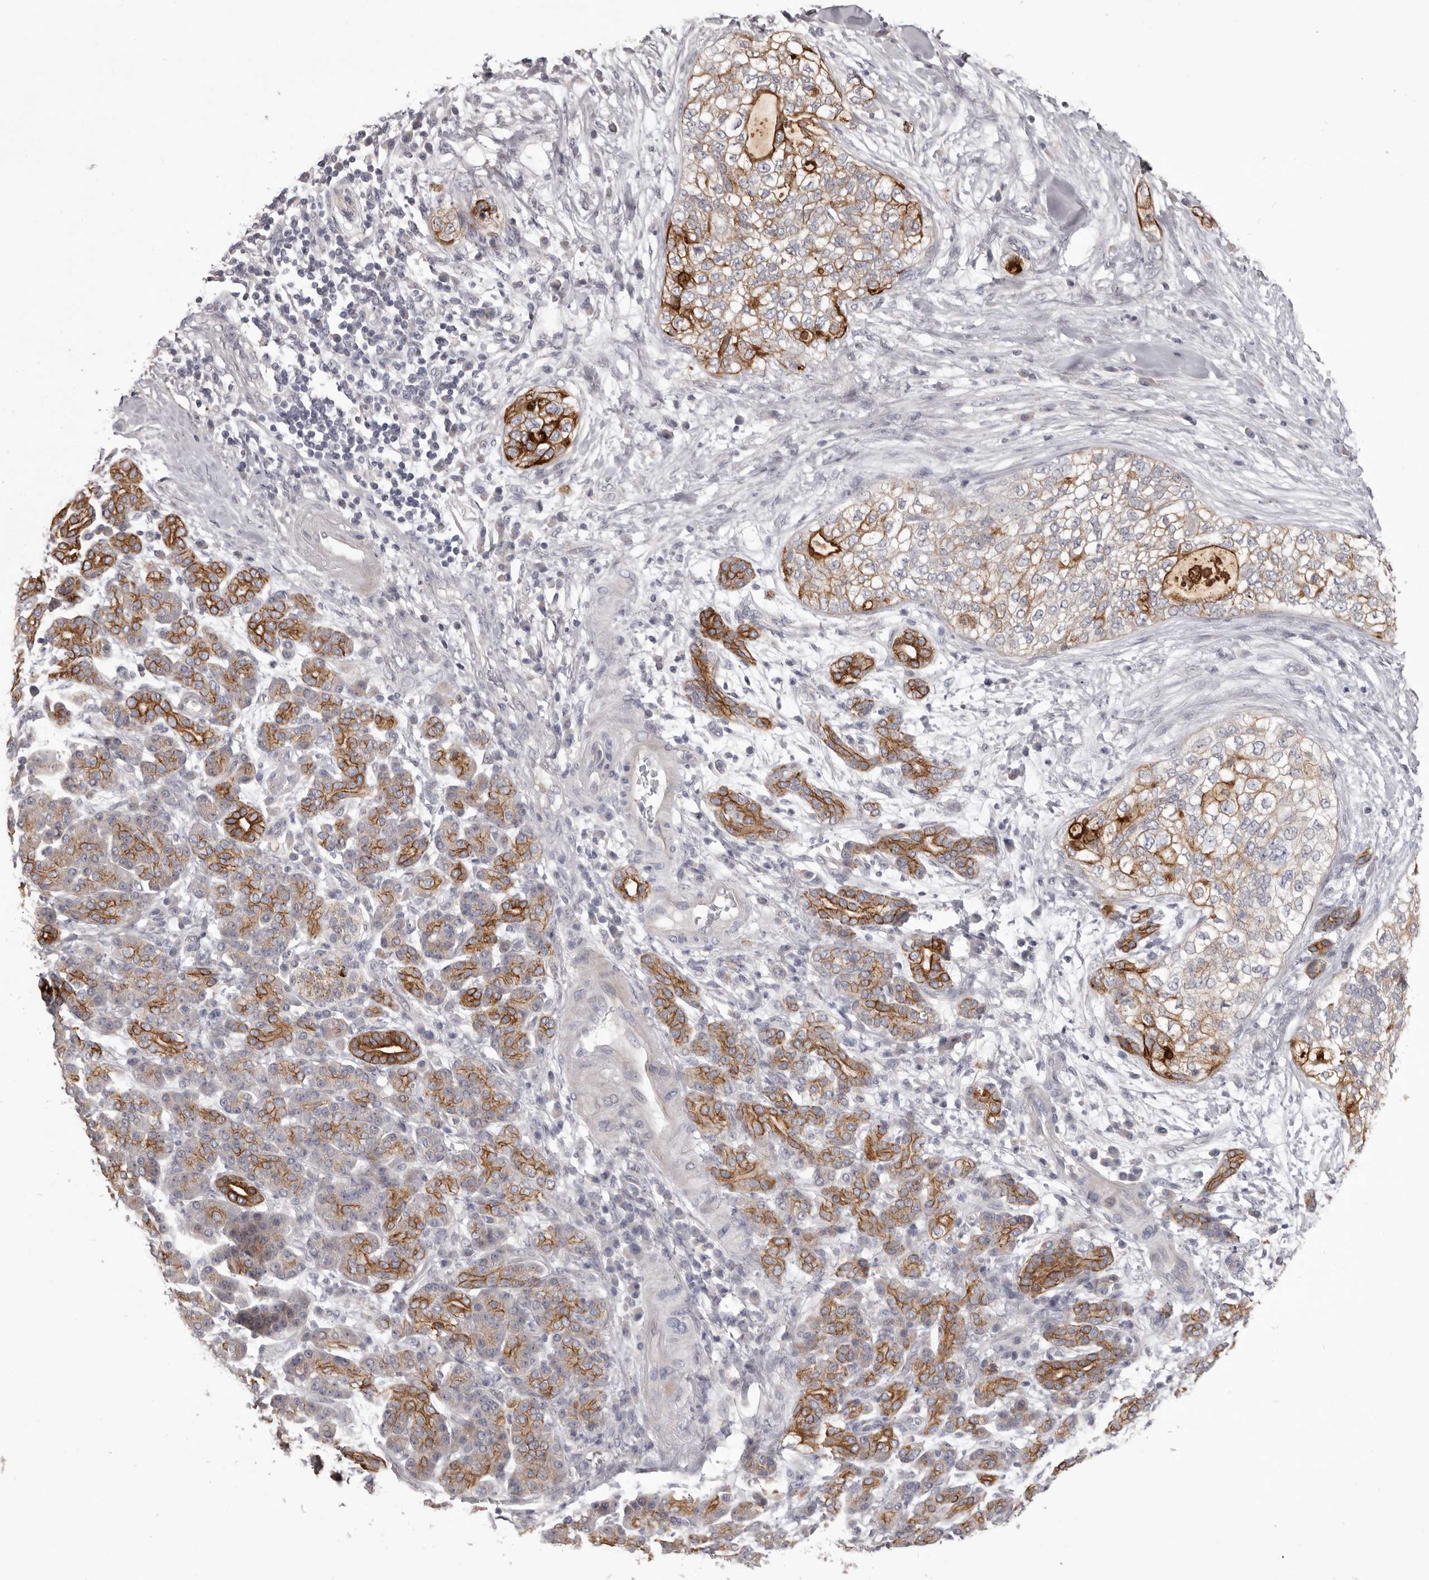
{"staining": {"intensity": "strong", "quantity": "25%-75%", "location": "cytoplasmic/membranous"}, "tissue": "pancreatic cancer", "cell_type": "Tumor cells", "image_type": "cancer", "snomed": [{"axis": "morphology", "description": "Adenocarcinoma, NOS"}, {"axis": "topography", "description": "Pancreas"}], "caption": "There is high levels of strong cytoplasmic/membranous staining in tumor cells of pancreatic cancer (adenocarcinoma), as demonstrated by immunohistochemical staining (brown color).", "gene": "LPAR6", "patient": {"sex": "male", "age": 72}}